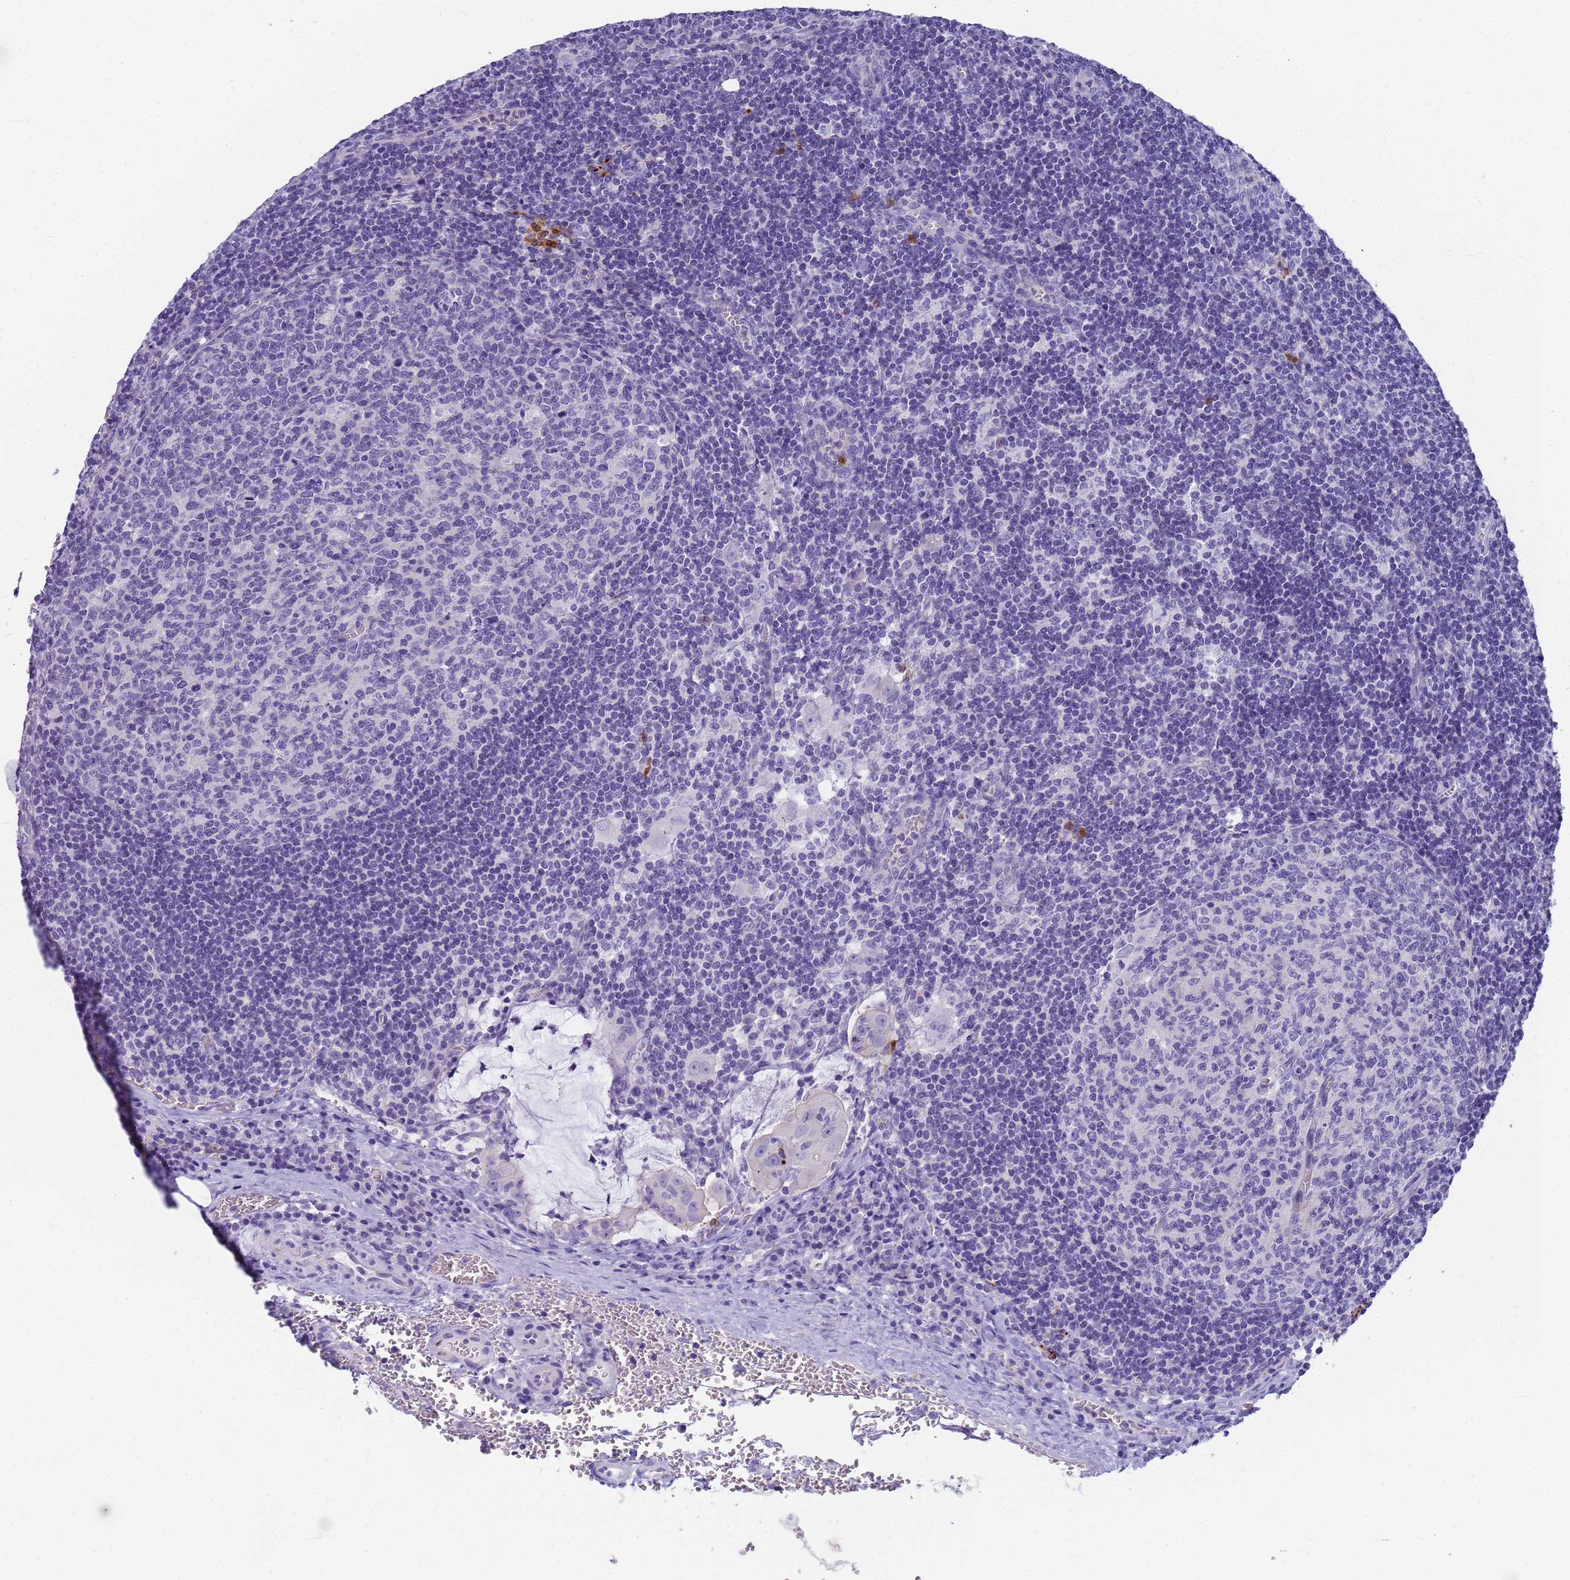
{"staining": {"intensity": "negative", "quantity": "none", "location": "none"}, "tissue": "lymph node", "cell_type": "Germinal center cells", "image_type": "normal", "snomed": [{"axis": "morphology", "description": "Normal tissue, NOS"}, {"axis": "topography", "description": "Lymph node"}], "caption": "Germinal center cells show no significant protein staining in normal lymph node.", "gene": "RNASE2", "patient": {"sex": "female", "age": 73}}